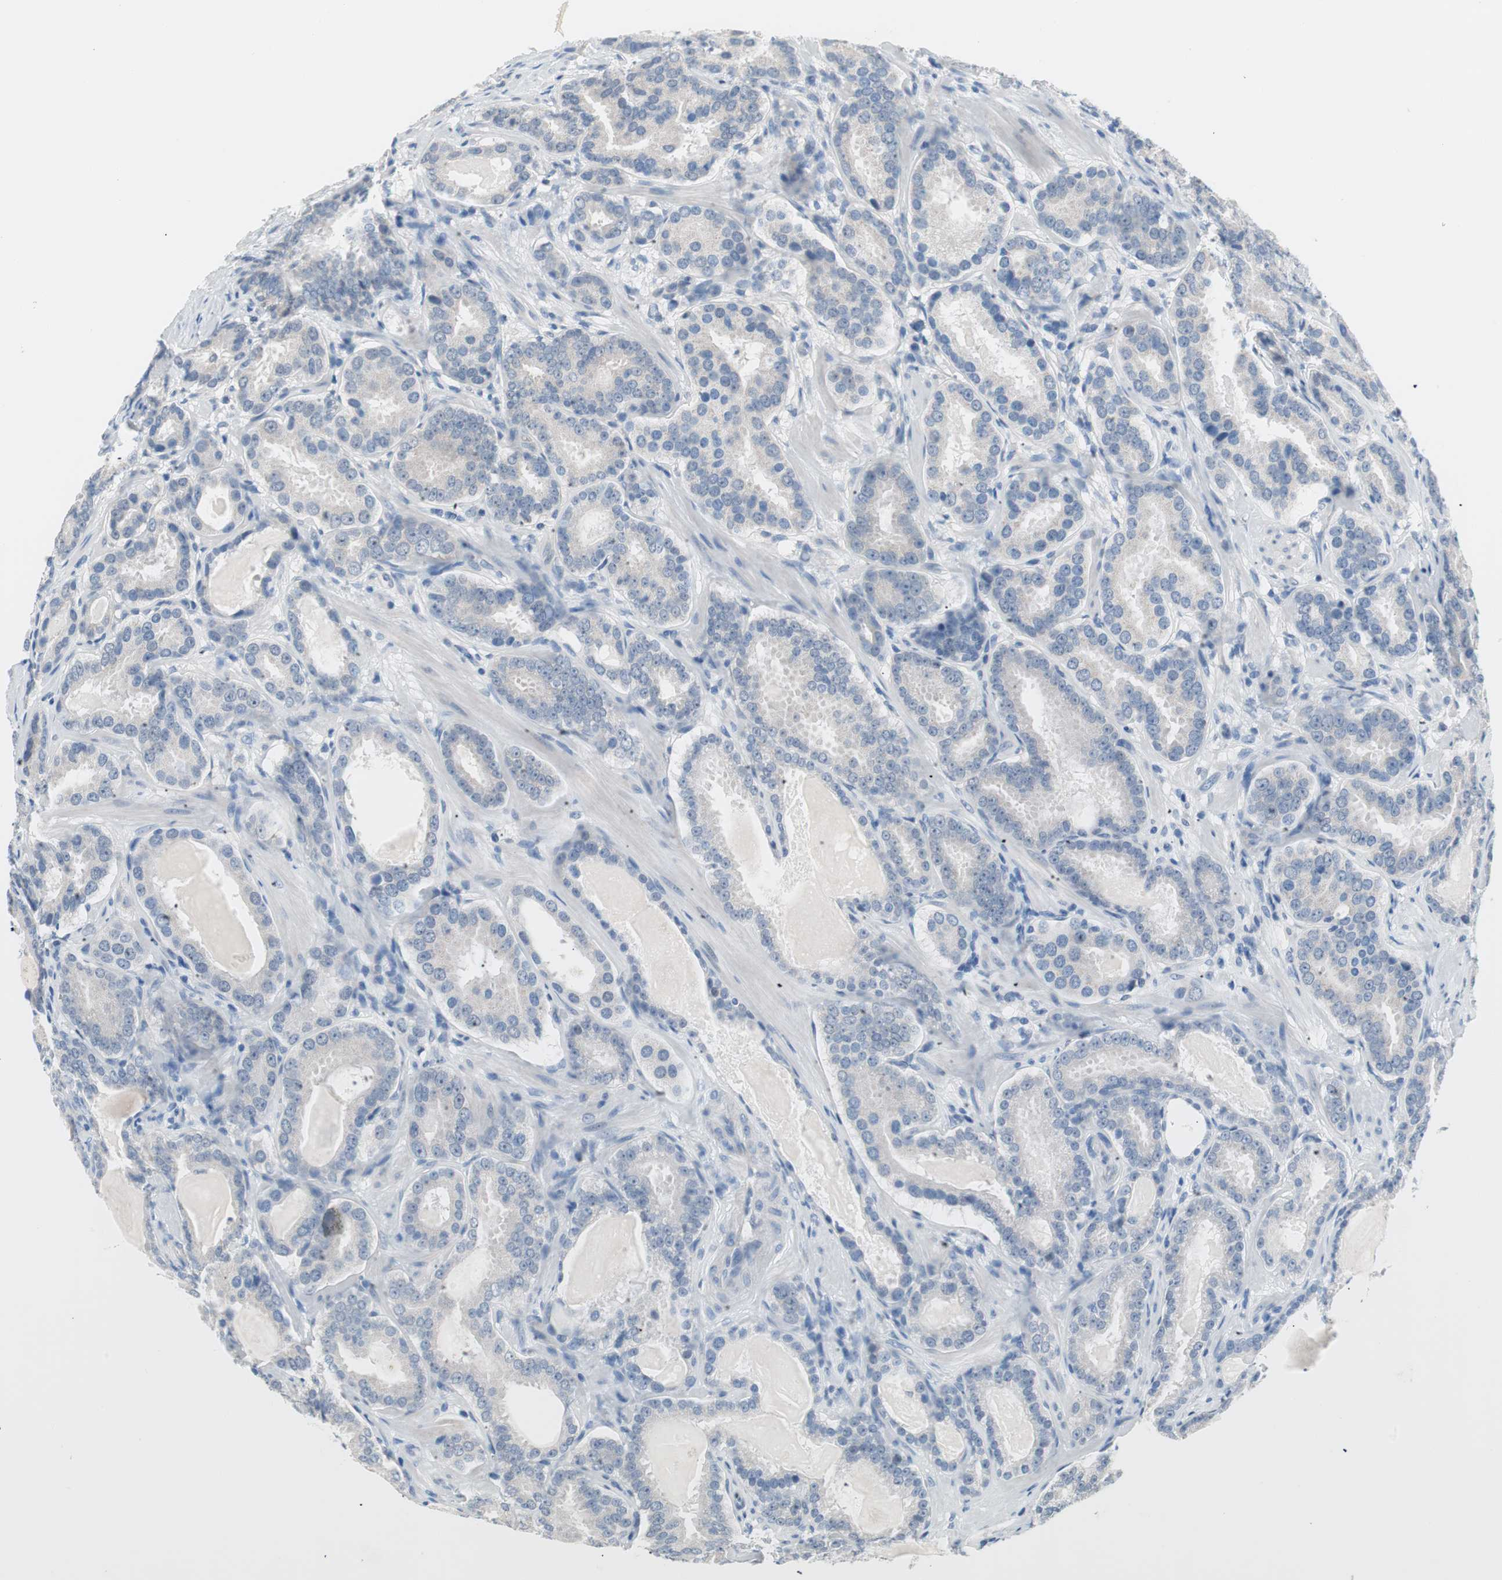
{"staining": {"intensity": "weak", "quantity": "<25%", "location": "cytoplasmic/membranous"}, "tissue": "prostate cancer", "cell_type": "Tumor cells", "image_type": "cancer", "snomed": [{"axis": "morphology", "description": "Adenocarcinoma, Low grade"}, {"axis": "topography", "description": "Prostate"}], "caption": "A high-resolution histopathology image shows IHC staining of prostate cancer, which demonstrates no significant expression in tumor cells. Brightfield microscopy of immunohistochemistry stained with DAB (3,3'-diaminobenzidine) (brown) and hematoxylin (blue), captured at high magnification.", "gene": "VIL1", "patient": {"sex": "male", "age": 59}}